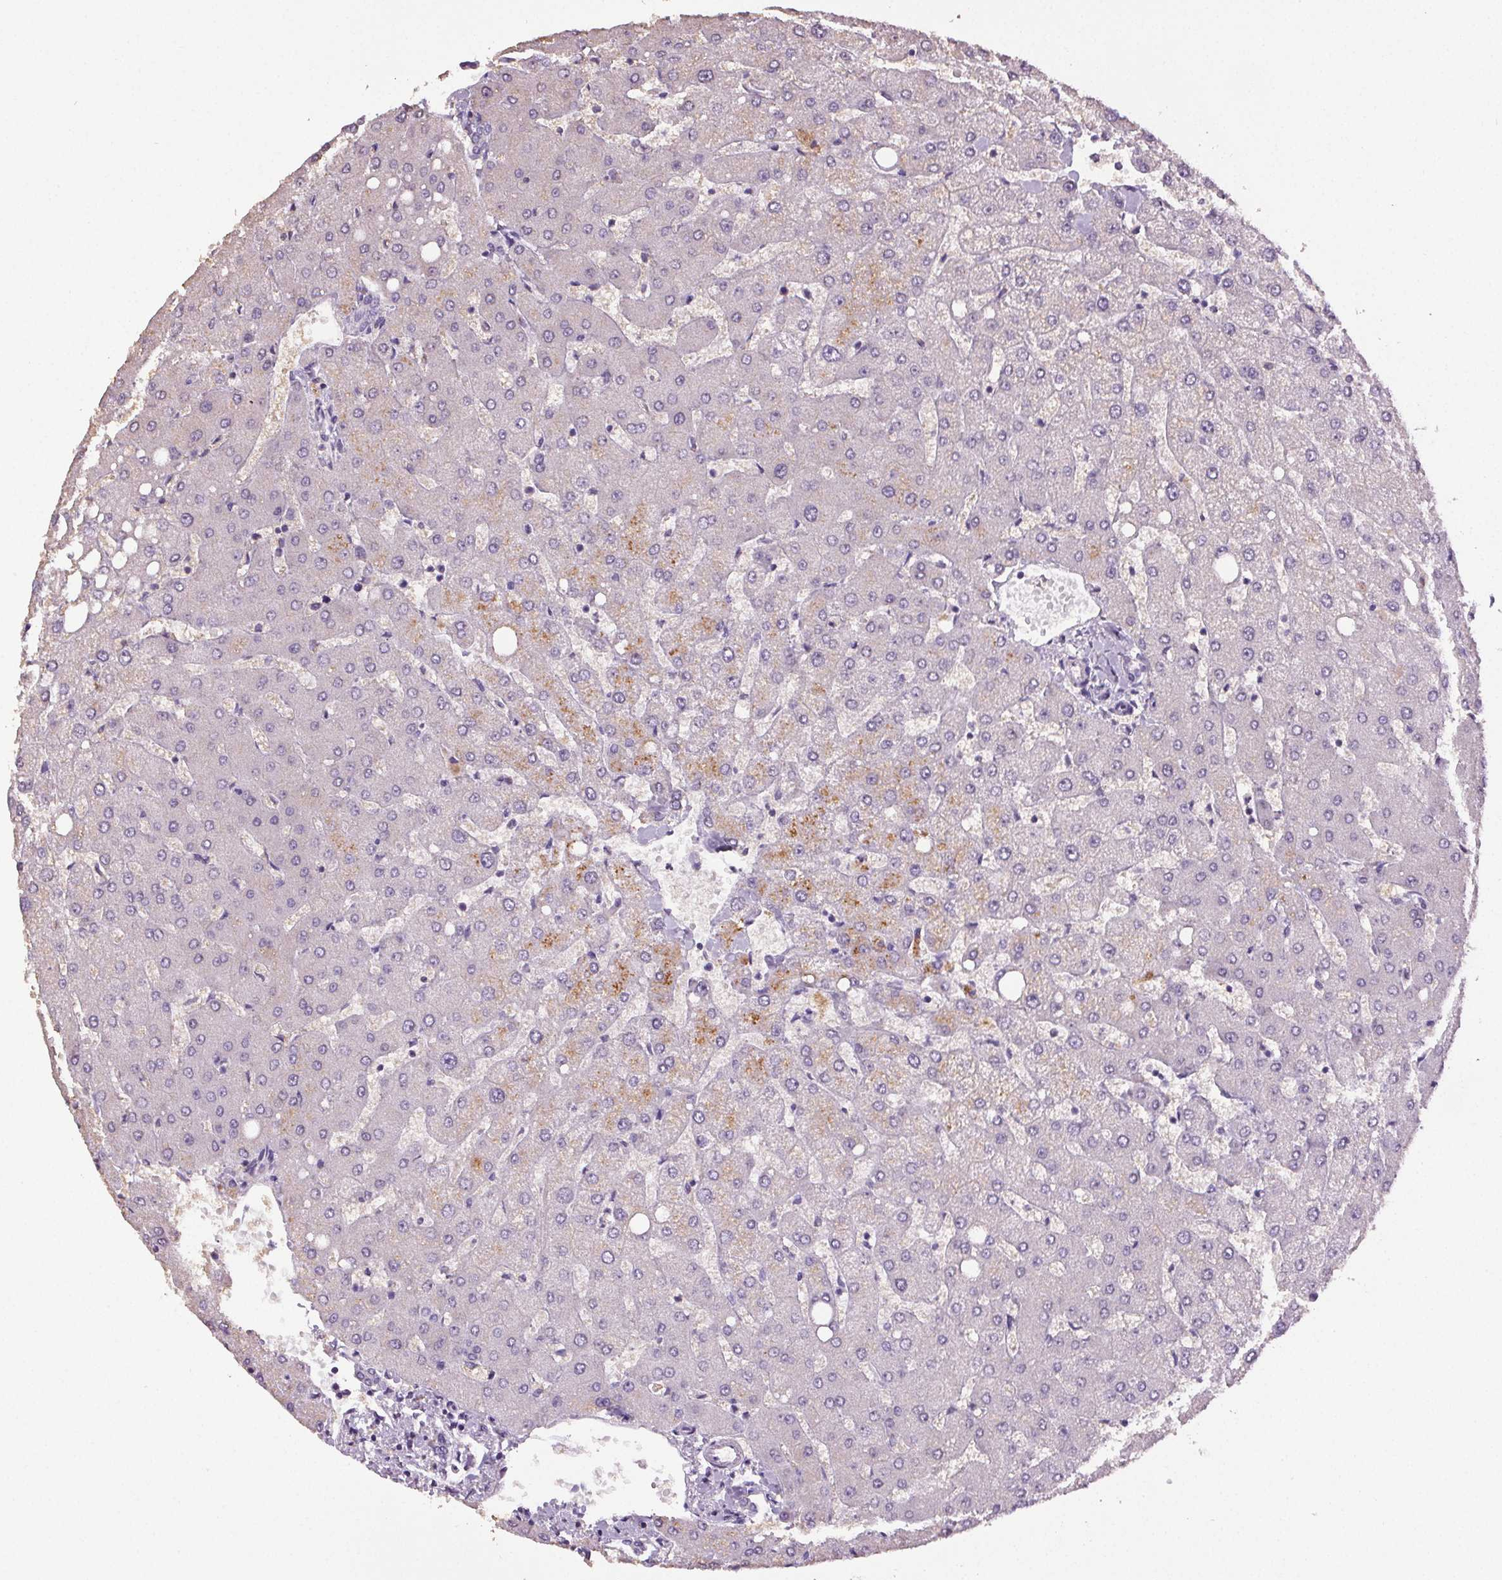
{"staining": {"intensity": "negative", "quantity": "none", "location": "none"}, "tissue": "liver", "cell_type": "Cholangiocytes", "image_type": "normal", "snomed": [{"axis": "morphology", "description": "Normal tissue, NOS"}, {"axis": "topography", "description": "Liver"}], "caption": "Protein analysis of unremarkable liver exhibits no significant staining in cholangiocytes. The staining is performed using DAB (3,3'-diaminobenzidine) brown chromogen with nuclei counter-stained in using hematoxylin.", "gene": "GPIHBP1", "patient": {"sex": "female", "age": 54}}